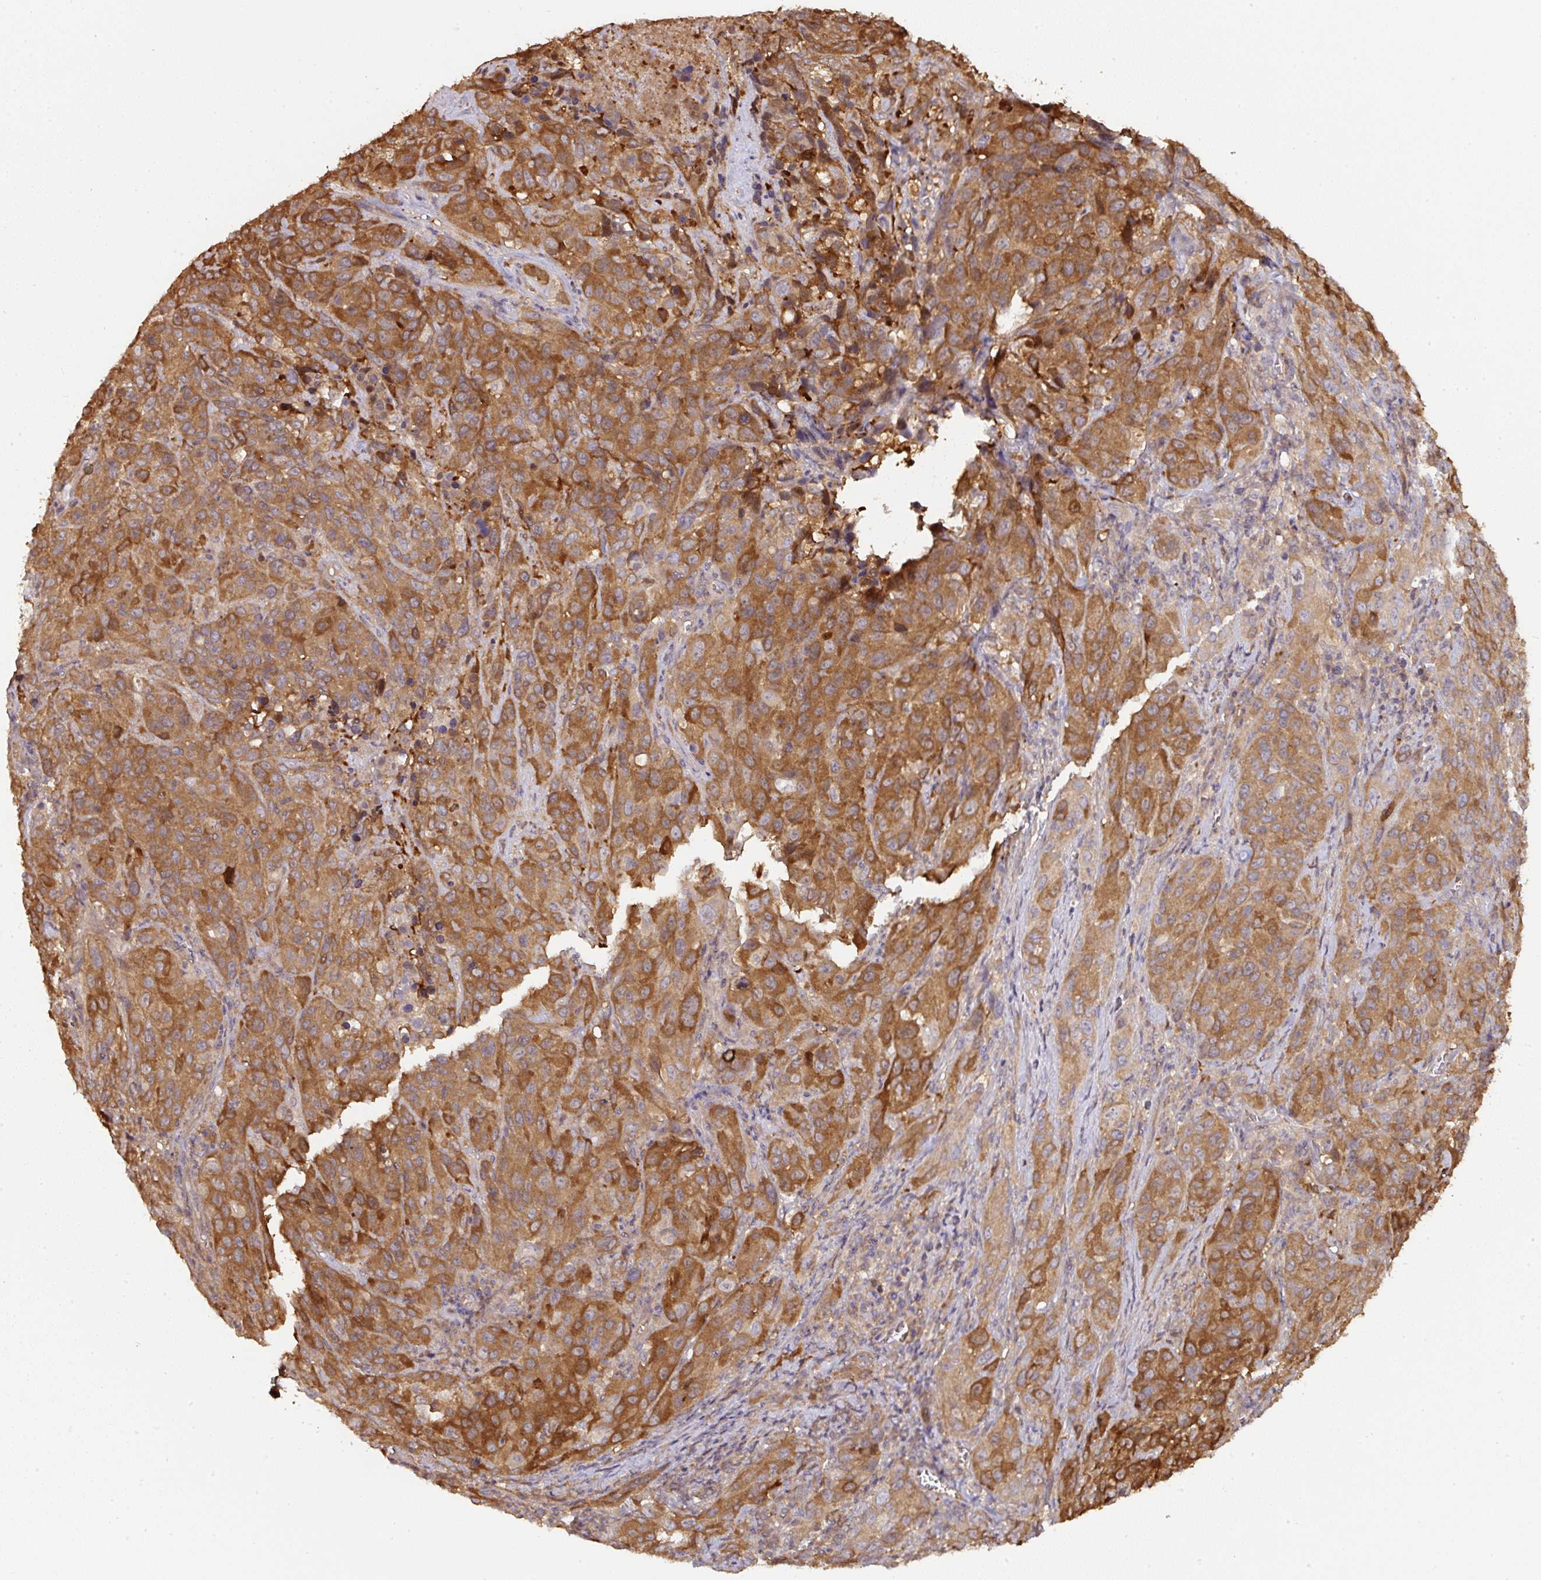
{"staining": {"intensity": "moderate", "quantity": ">75%", "location": "cytoplasmic/membranous"}, "tissue": "cervical cancer", "cell_type": "Tumor cells", "image_type": "cancer", "snomed": [{"axis": "morphology", "description": "Squamous cell carcinoma, NOS"}, {"axis": "topography", "description": "Cervix"}], "caption": "Human cervical cancer stained with a protein marker demonstrates moderate staining in tumor cells.", "gene": "ST13", "patient": {"sex": "female", "age": 51}}